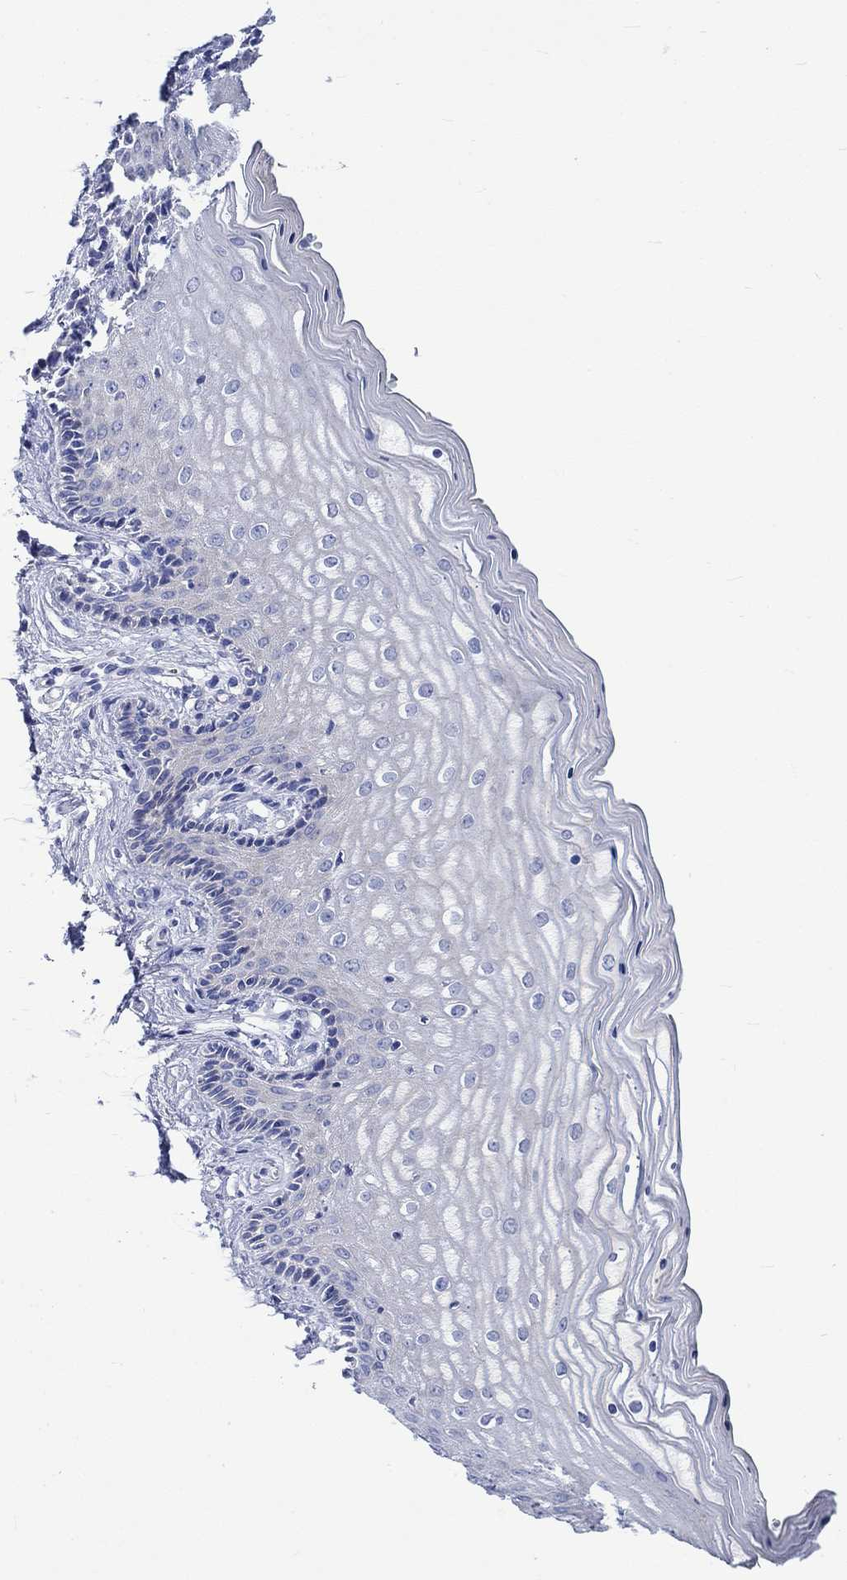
{"staining": {"intensity": "negative", "quantity": "none", "location": "none"}, "tissue": "vagina", "cell_type": "Squamous epithelial cells", "image_type": "normal", "snomed": [{"axis": "morphology", "description": "Normal tissue, NOS"}, {"axis": "topography", "description": "Vagina"}], "caption": "The photomicrograph exhibits no significant positivity in squamous epithelial cells of vagina. The staining is performed using DAB brown chromogen with nuclei counter-stained in using hematoxylin.", "gene": "NRIP3", "patient": {"sex": "female", "age": 45}}